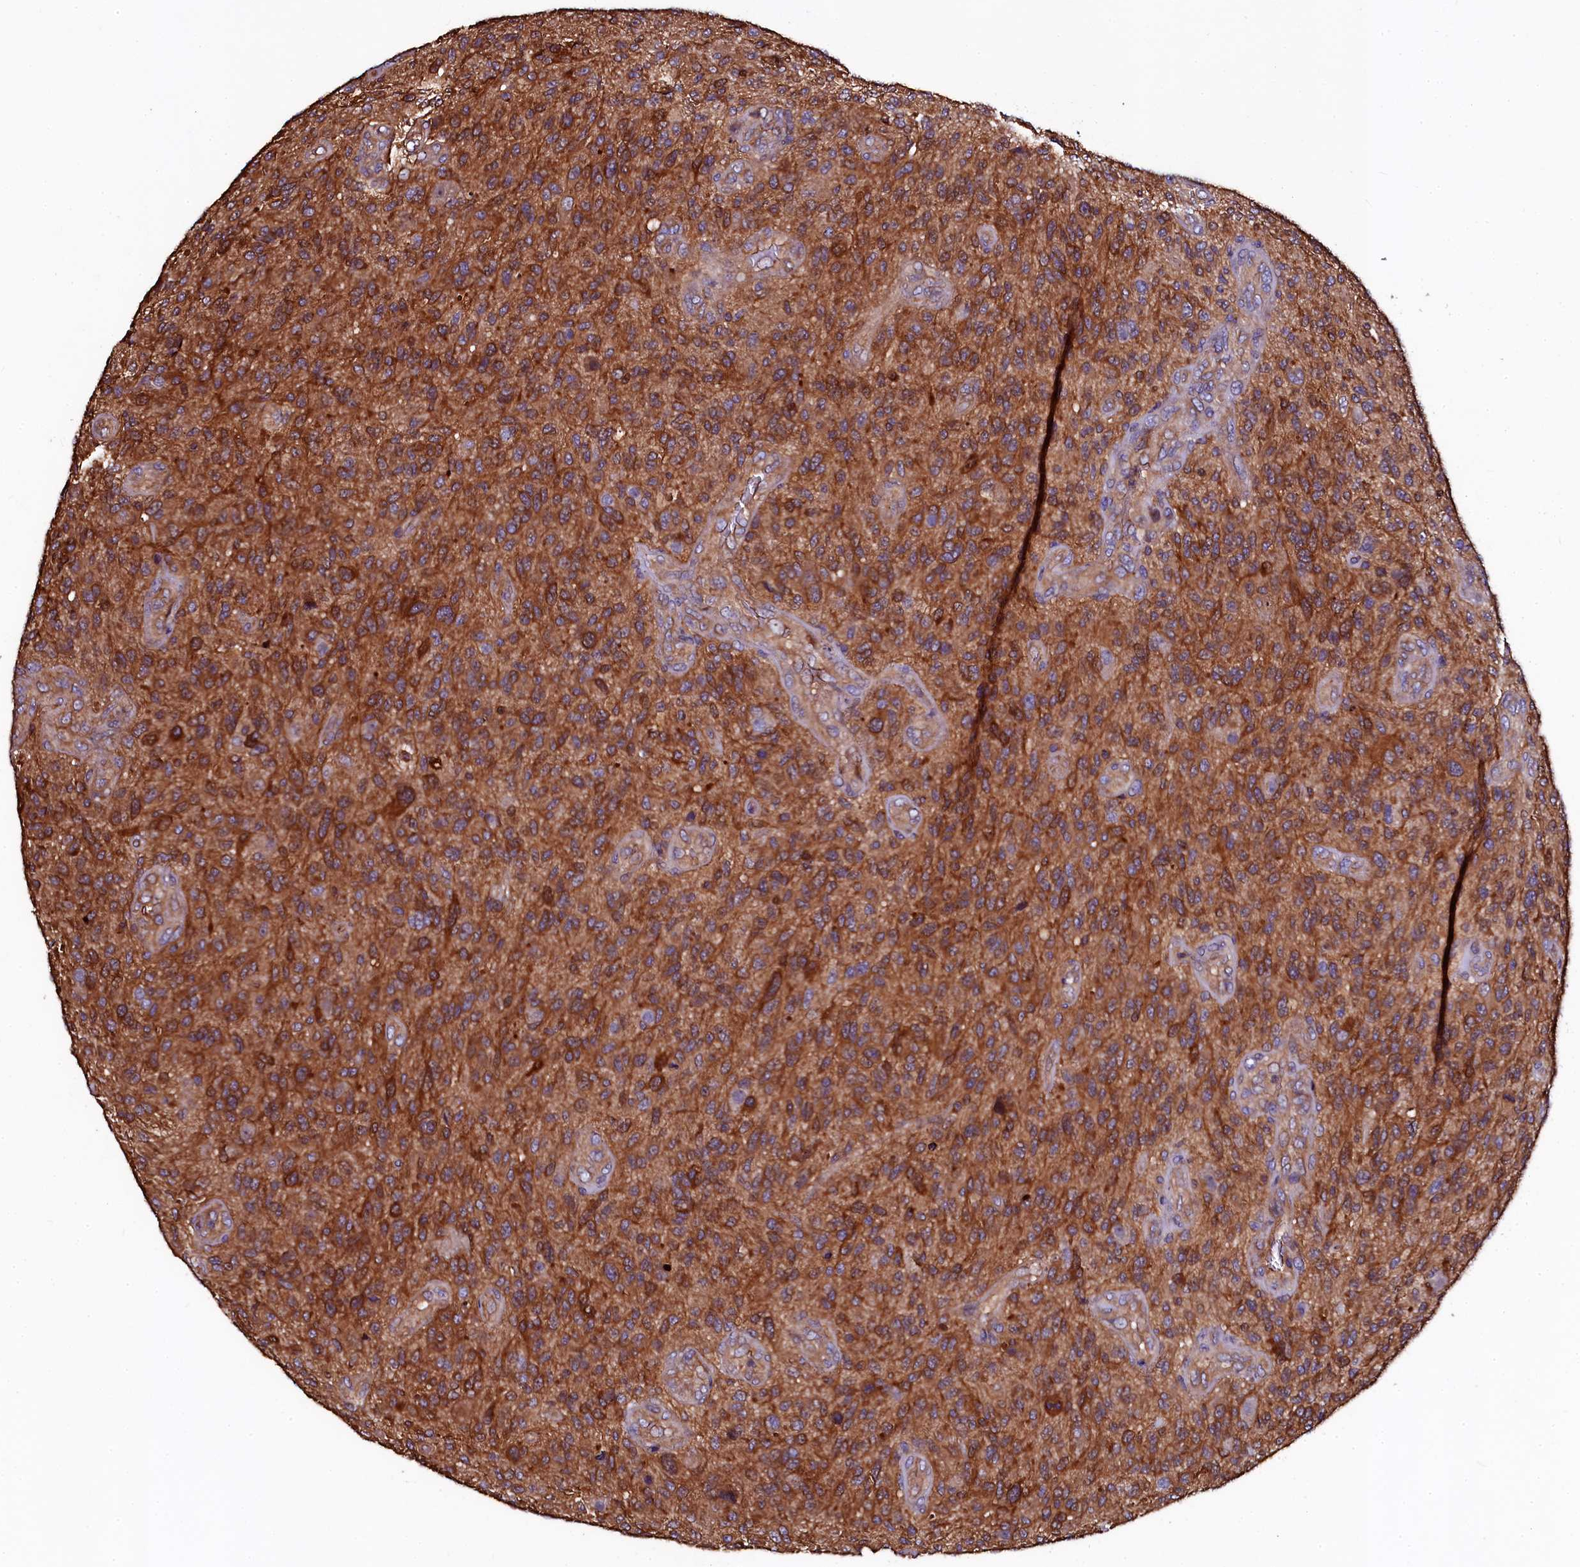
{"staining": {"intensity": "moderate", "quantity": ">75%", "location": "cytoplasmic/membranous"}, "tissue": "glioma", "cell_type": "Tumor cells", "image_type": "cancer", "snomed": [{"axis": "morphology", "description": "Glioma, malignant, High grade"}, {"axis": "topography", "description": "Brain"}], "caption": "Immunohistochemistry (IHC) micrograph of neoplastic tissue: malignant high-grade glioma stained using immunohistochemistry reveals medium levels of moderate protein expression localized specifically in the cytoplasmic/membranous of tumor cells, appearing as a cytoplasmic/membranous brown color.", "gene": "APPL2", "patient": {"sex": "male", "age": 47}}